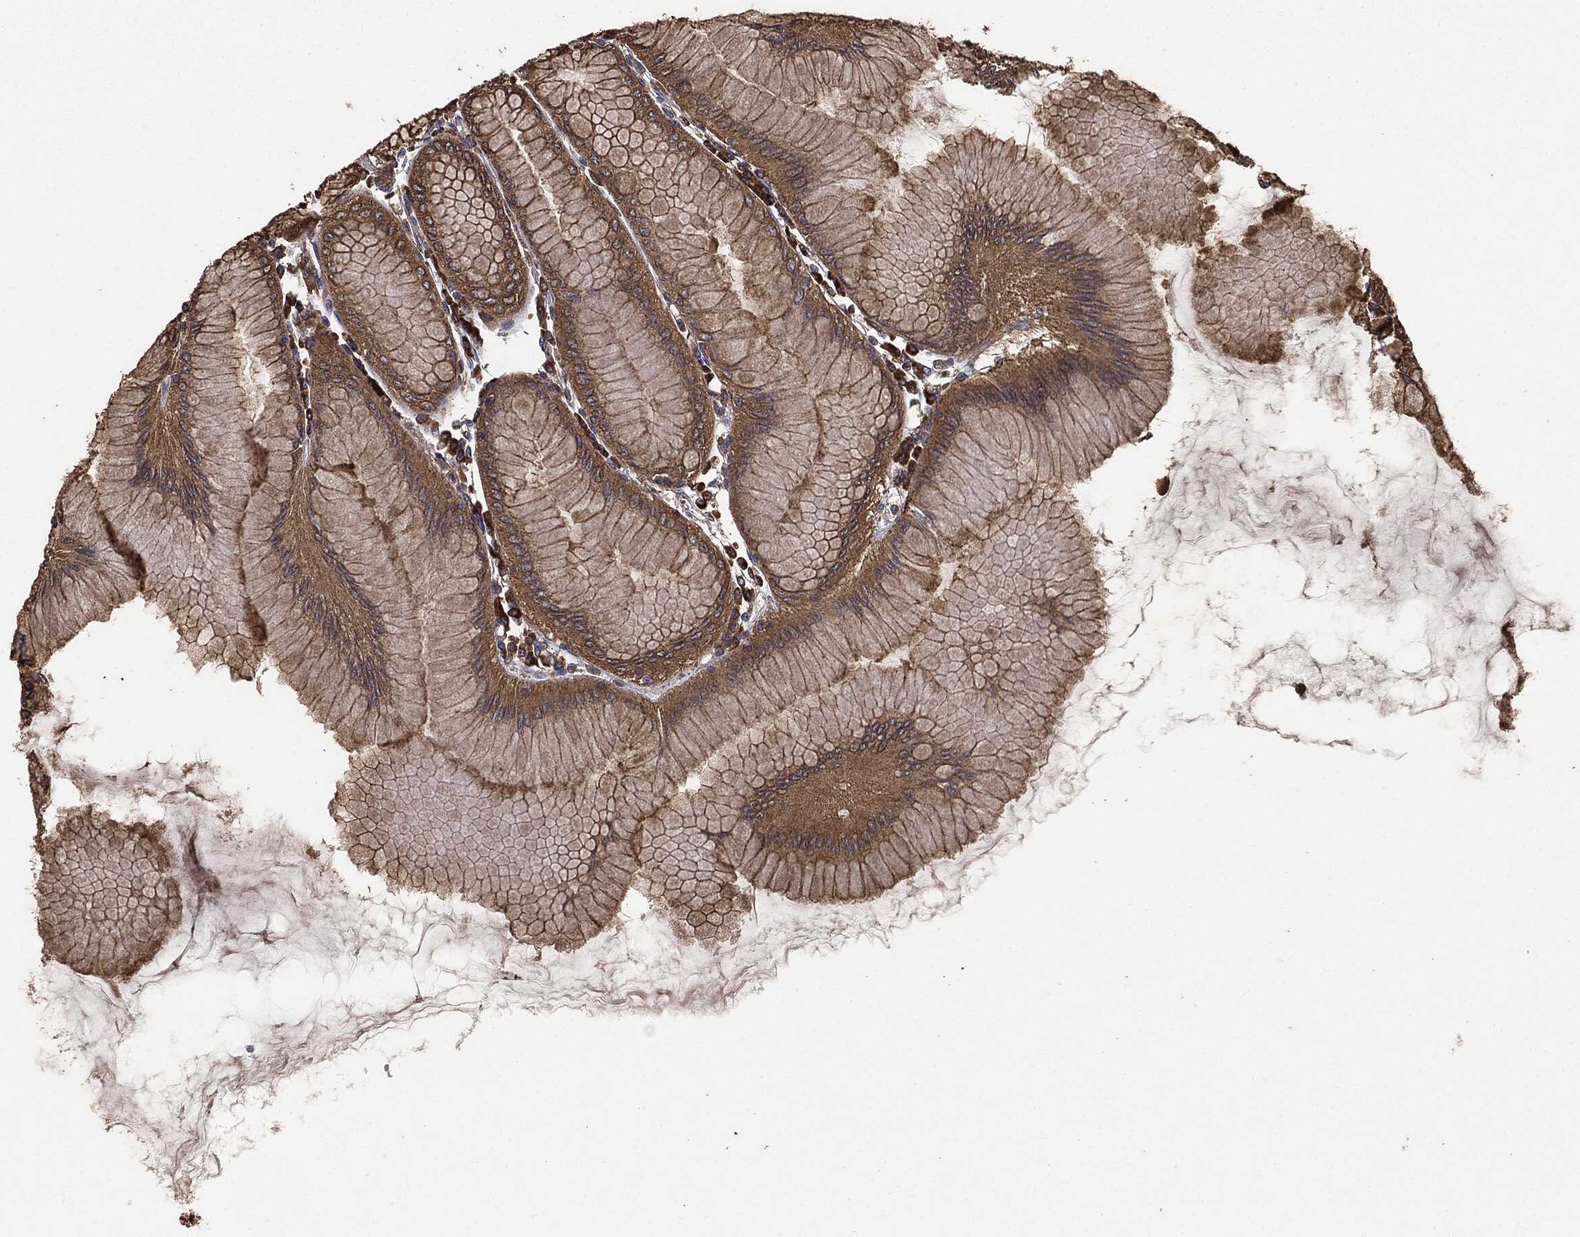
{"staining": {"intensity": "strong", "quantity": ">75%", "location": "cytoplasmic/membranous"}, "tissue": "stomach", "cell_type": "Glandular cells", "image_type": "normal", "snomed": [{"axis": "morphology", "description": "Normal tissue, NOS"}, {"axis": "topography", "description": "Stomach"}], "caption": "The histopathology image demonstrates a brown stain indicating the presence of a protein in the cytoplasmic/membranous of glandular cells in stomach.", "gene": "NME1", "patient": {"sex": "female", "age": 57}}